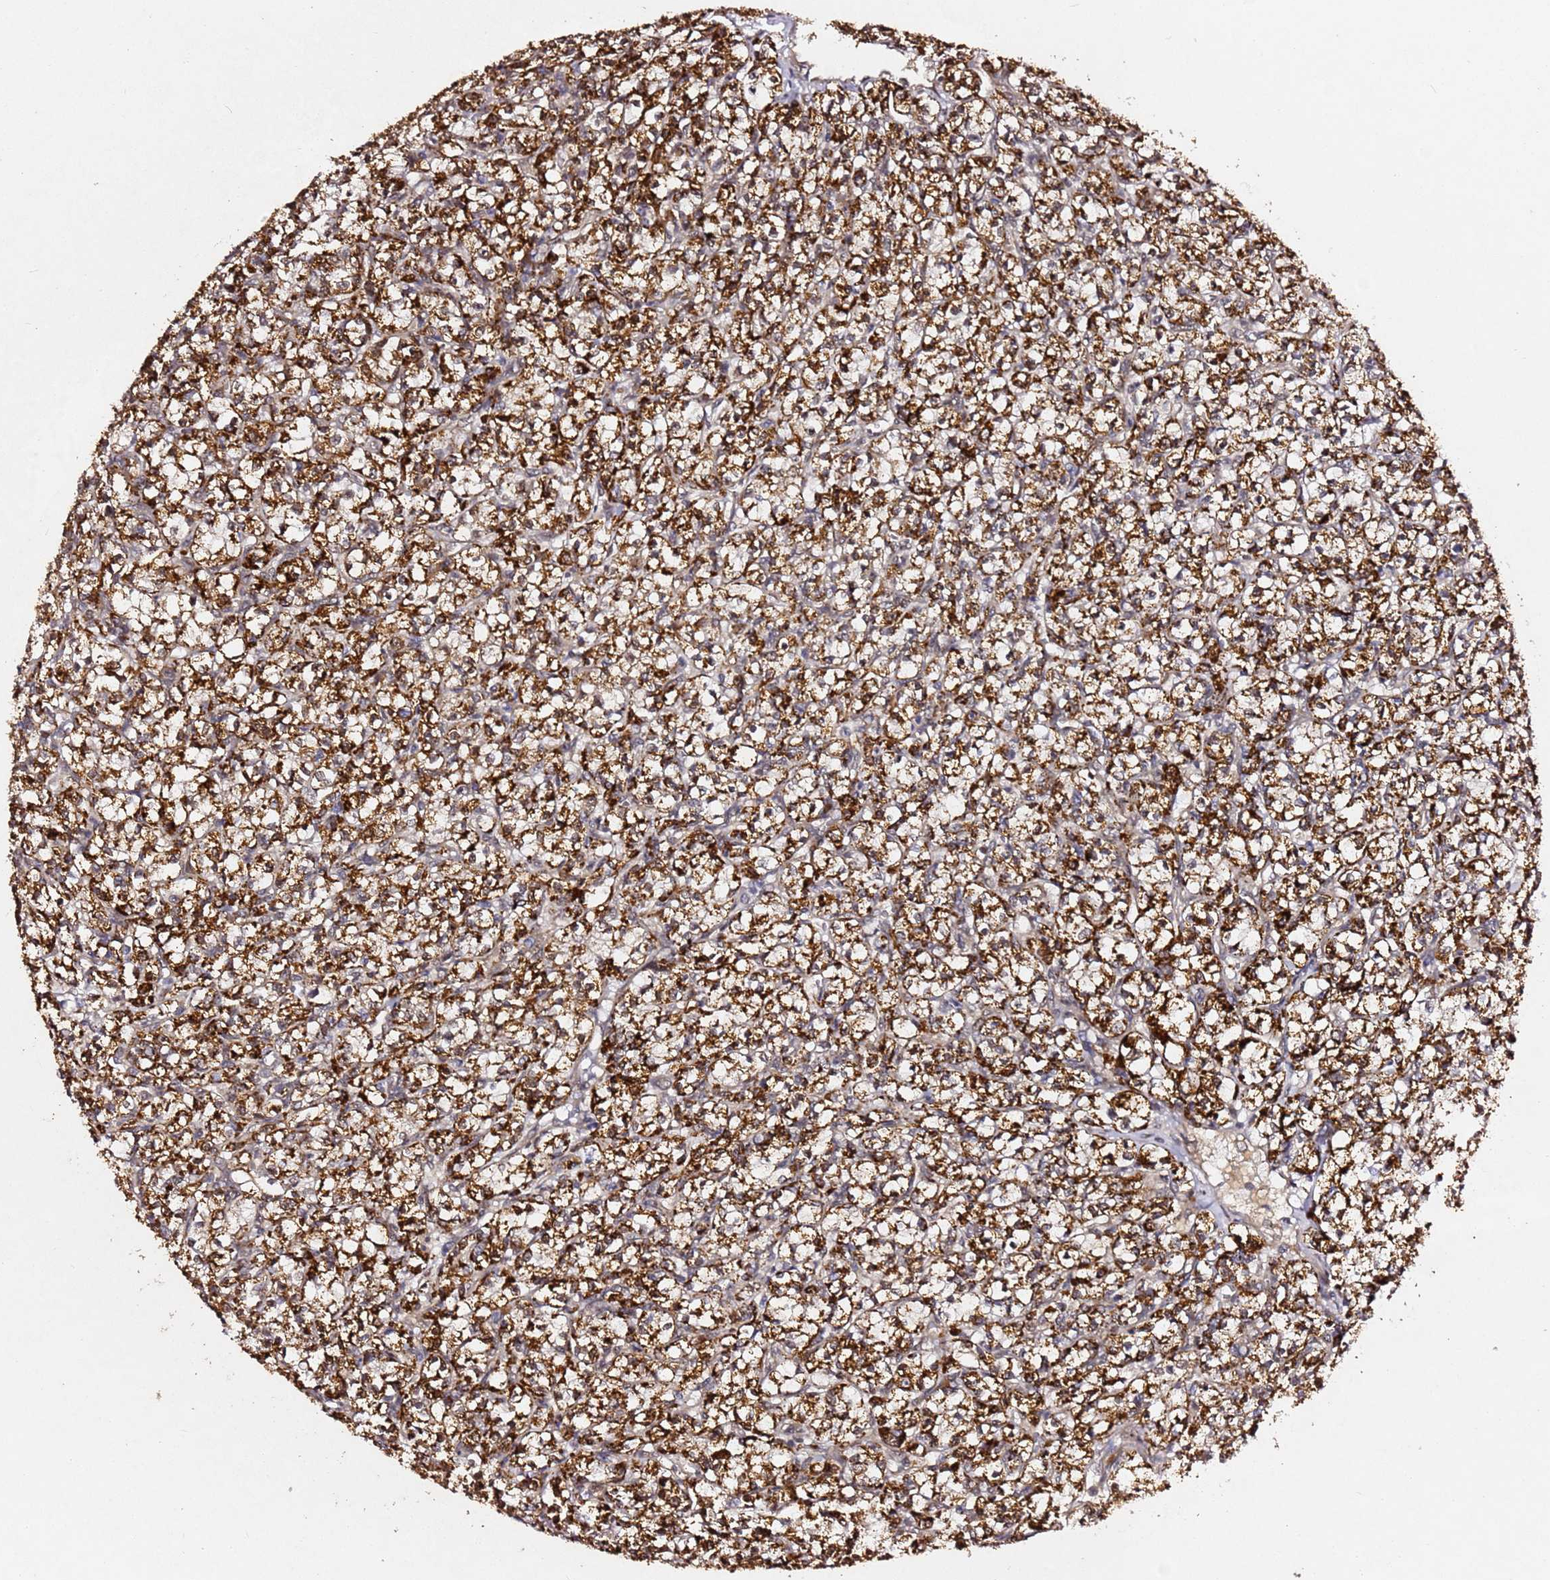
{"staining": {"intensity": "strong", "quantity": ">75%", "location": "cytoplasmic/membranous"}, "tissue": "renal cancer", "cell_type": "Tumor cells", "image_type": "cancer", "snomed": [{"axis": "morphology", "description": "Adenocarcinoma, NOS"}, {"axis": "topography", "description": "Kidney"}], "caption": "A high-resolution histopathology image shows immunohistochemistry staining of renal cancer, which shows strong cytoplasmic/membranous expression in approximately >75% of tumor cells.", "gene": "ALG11", "patient": {"sex": "female", "age": 59}}